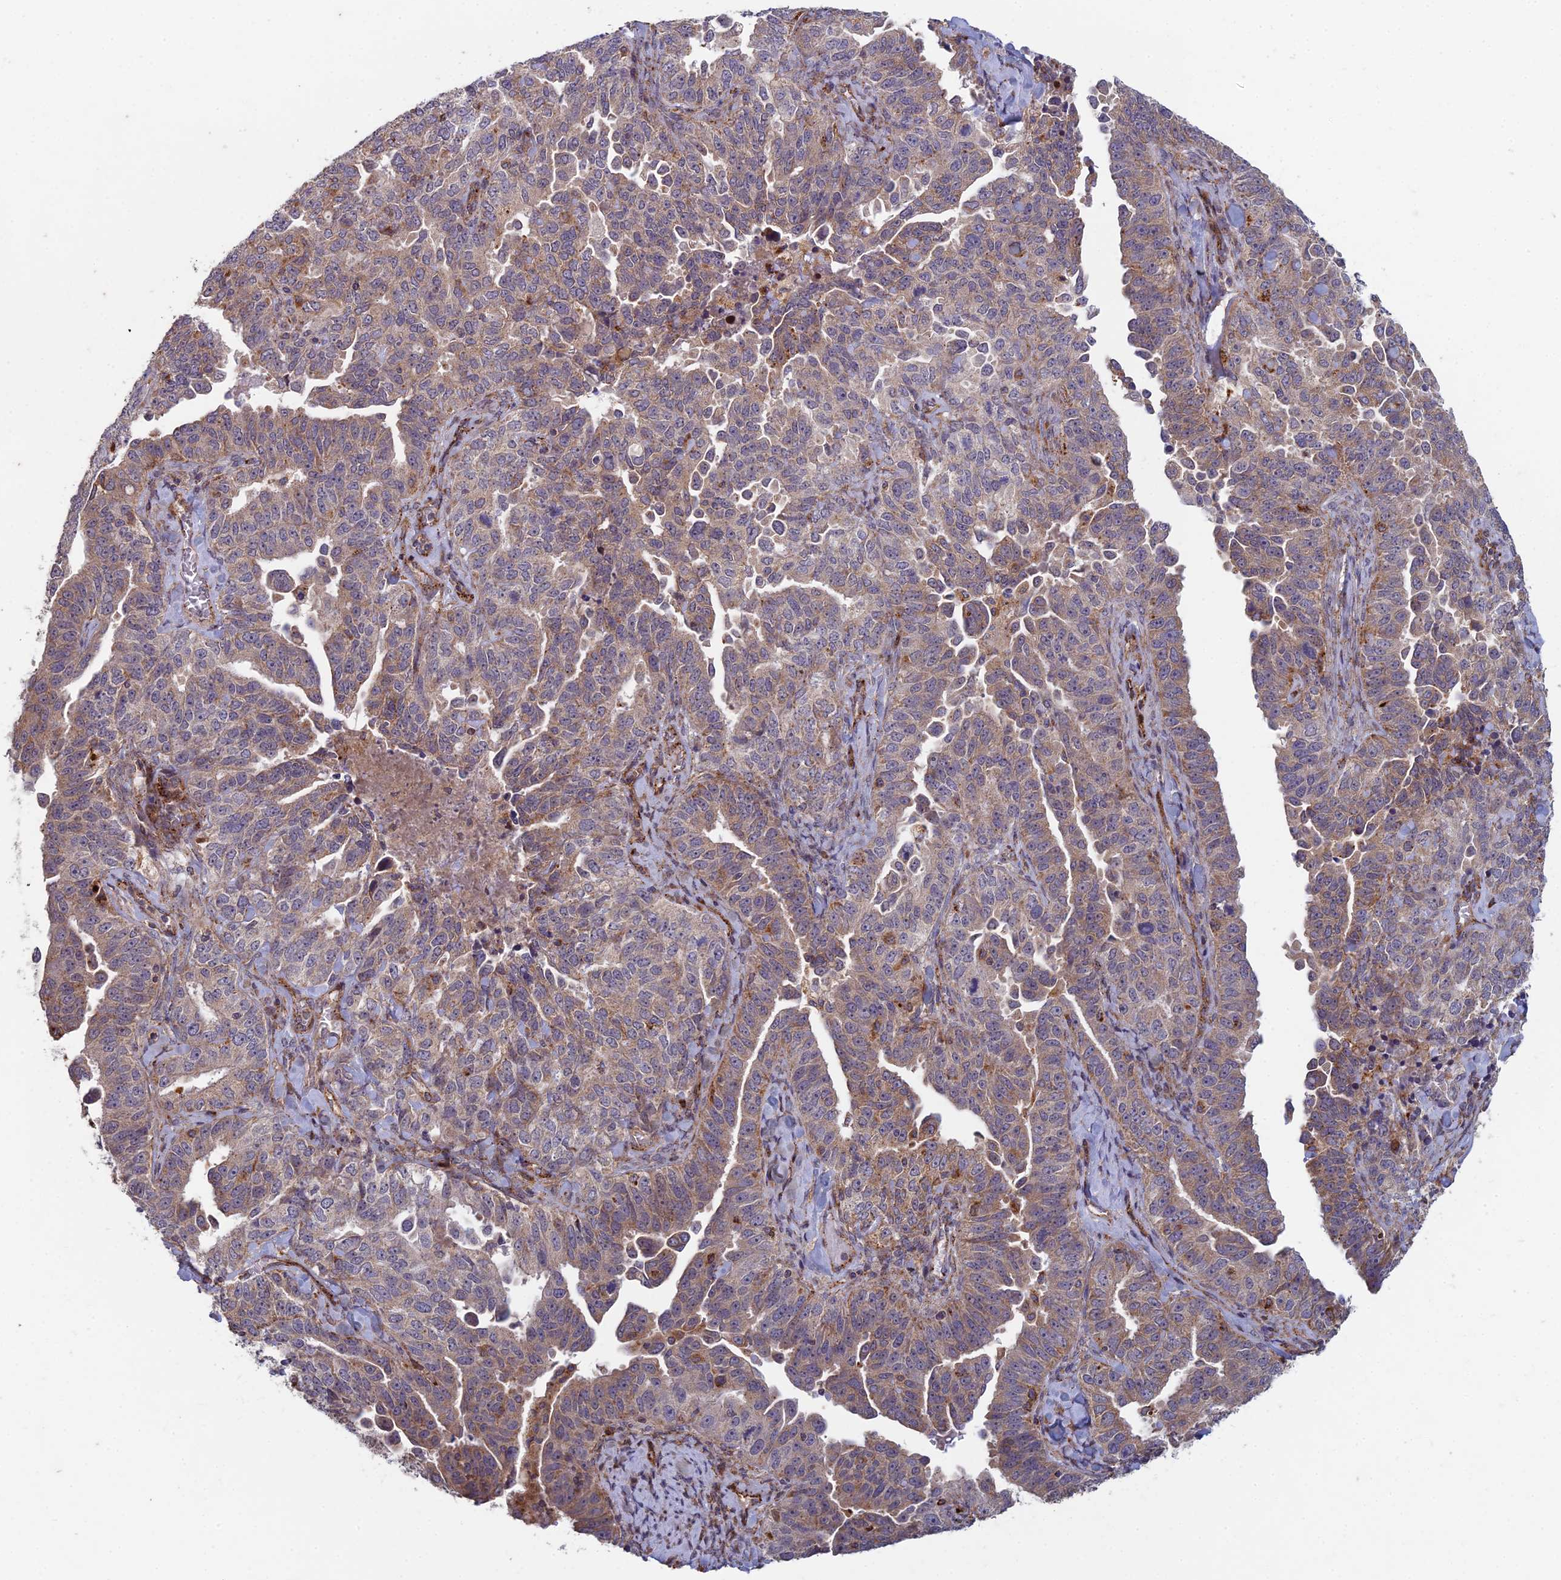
{"staining": {"intensity": "moderate", "quantity": "25%-75%", "location": "cytoplasmic/membranous"}, "tissue": "ovarian cancer", "cell_type": "Tumor cells", "image_type": "cancer", "snomed": [{"axis": "morphology", "description": "Carcinoma, endometroid"}, {"axis": "topography", "description": "Ovary"}], "caption": "IHC histopathology image of ovarian cancer (endometroid carcinoma) stained for a protein (brown), which displays medium levels of moderate cytoplasmic/membranous staining in about 25%-75% of tumor cells.", "gene": "FOXS1", "patient": {"sex": "female", "age": 62}}